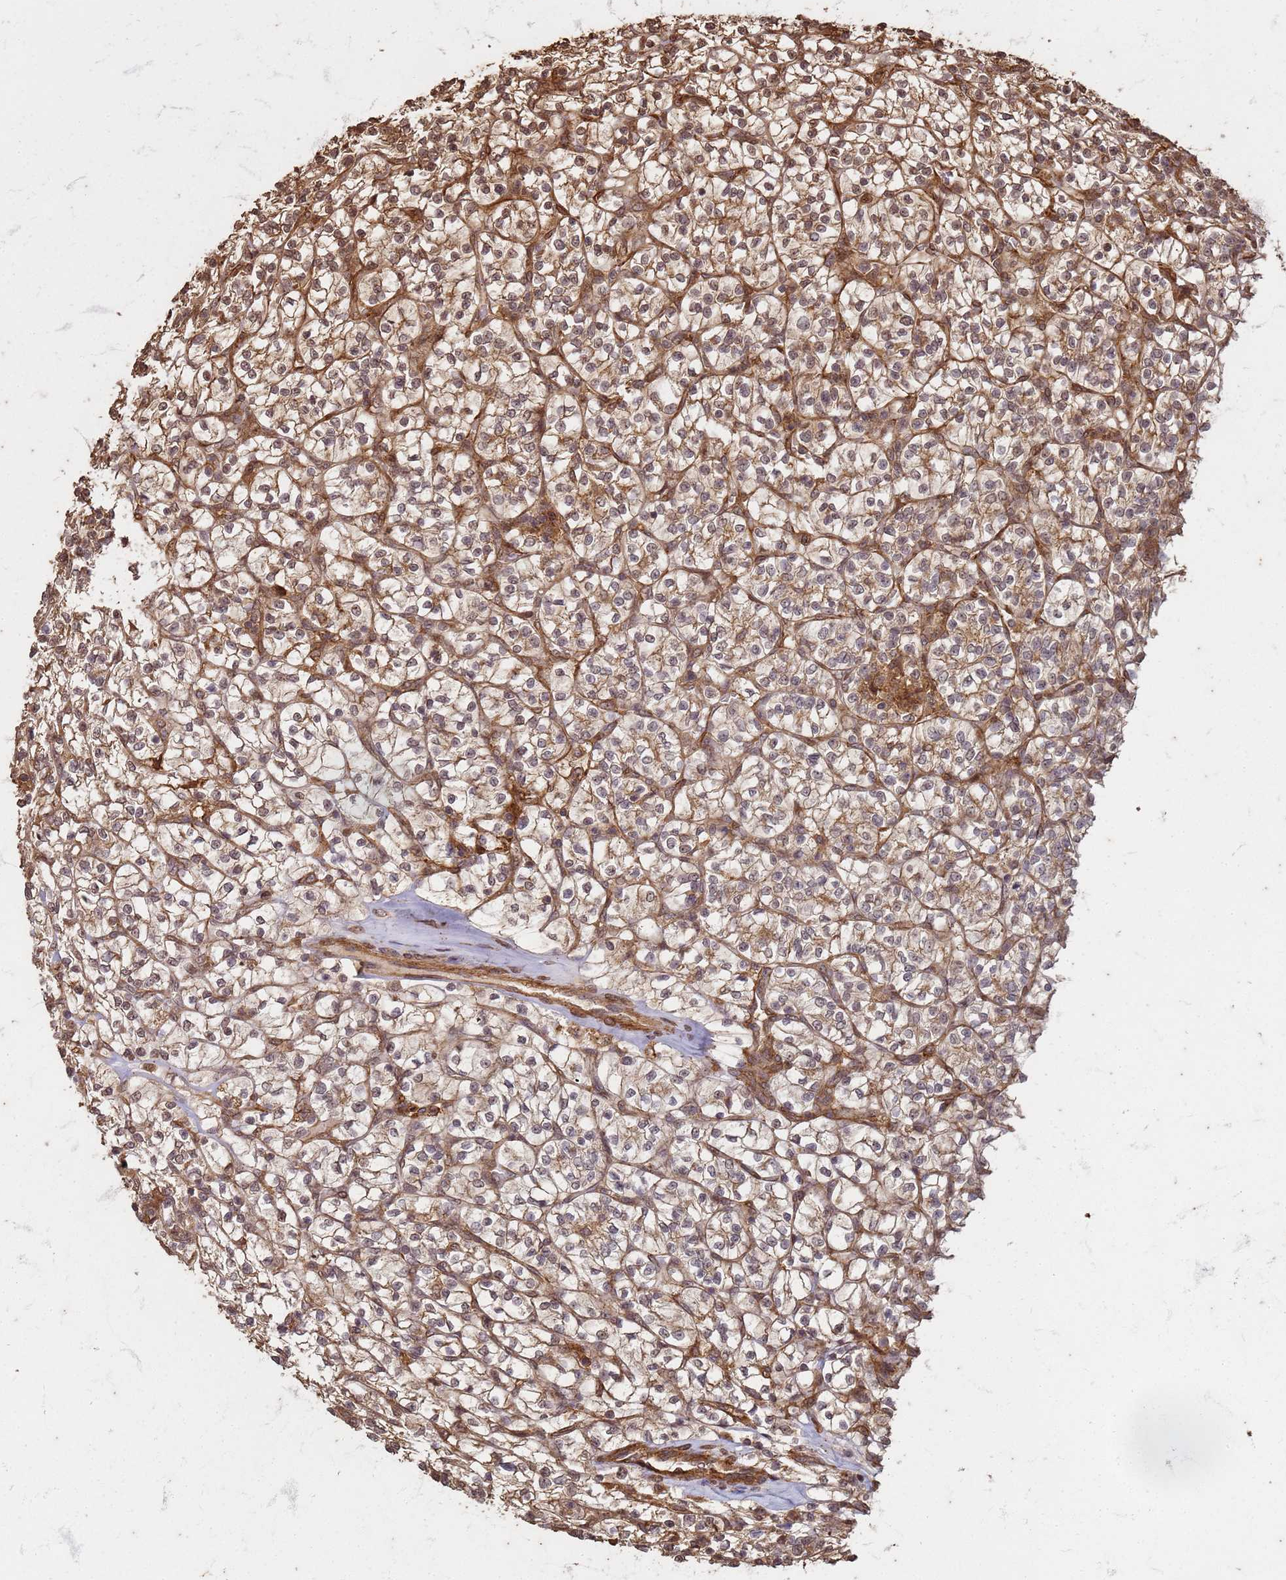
{"staining": {"intensity": "moderate", "quantity": ">75%", "location": "cytoplasmic/membranous,nuclear"}, "tissue": "renal cancer", "cell_type": "Tumor cells", "image_type": "cancer", "snomed": [{"axis": "morphology", "description": "Adenocarcinoma, NOS"}, {"axis": "topography", "description": "Kidney"}], "caption": "The immunohistochemical stain highlights moderate cytoplasmic/membranous and nuclear expression in tumor cells of adenocarcinoma (renal) tissue.", "gene": "KIF26A", "patient": {"sex": "female", "age": 64}}